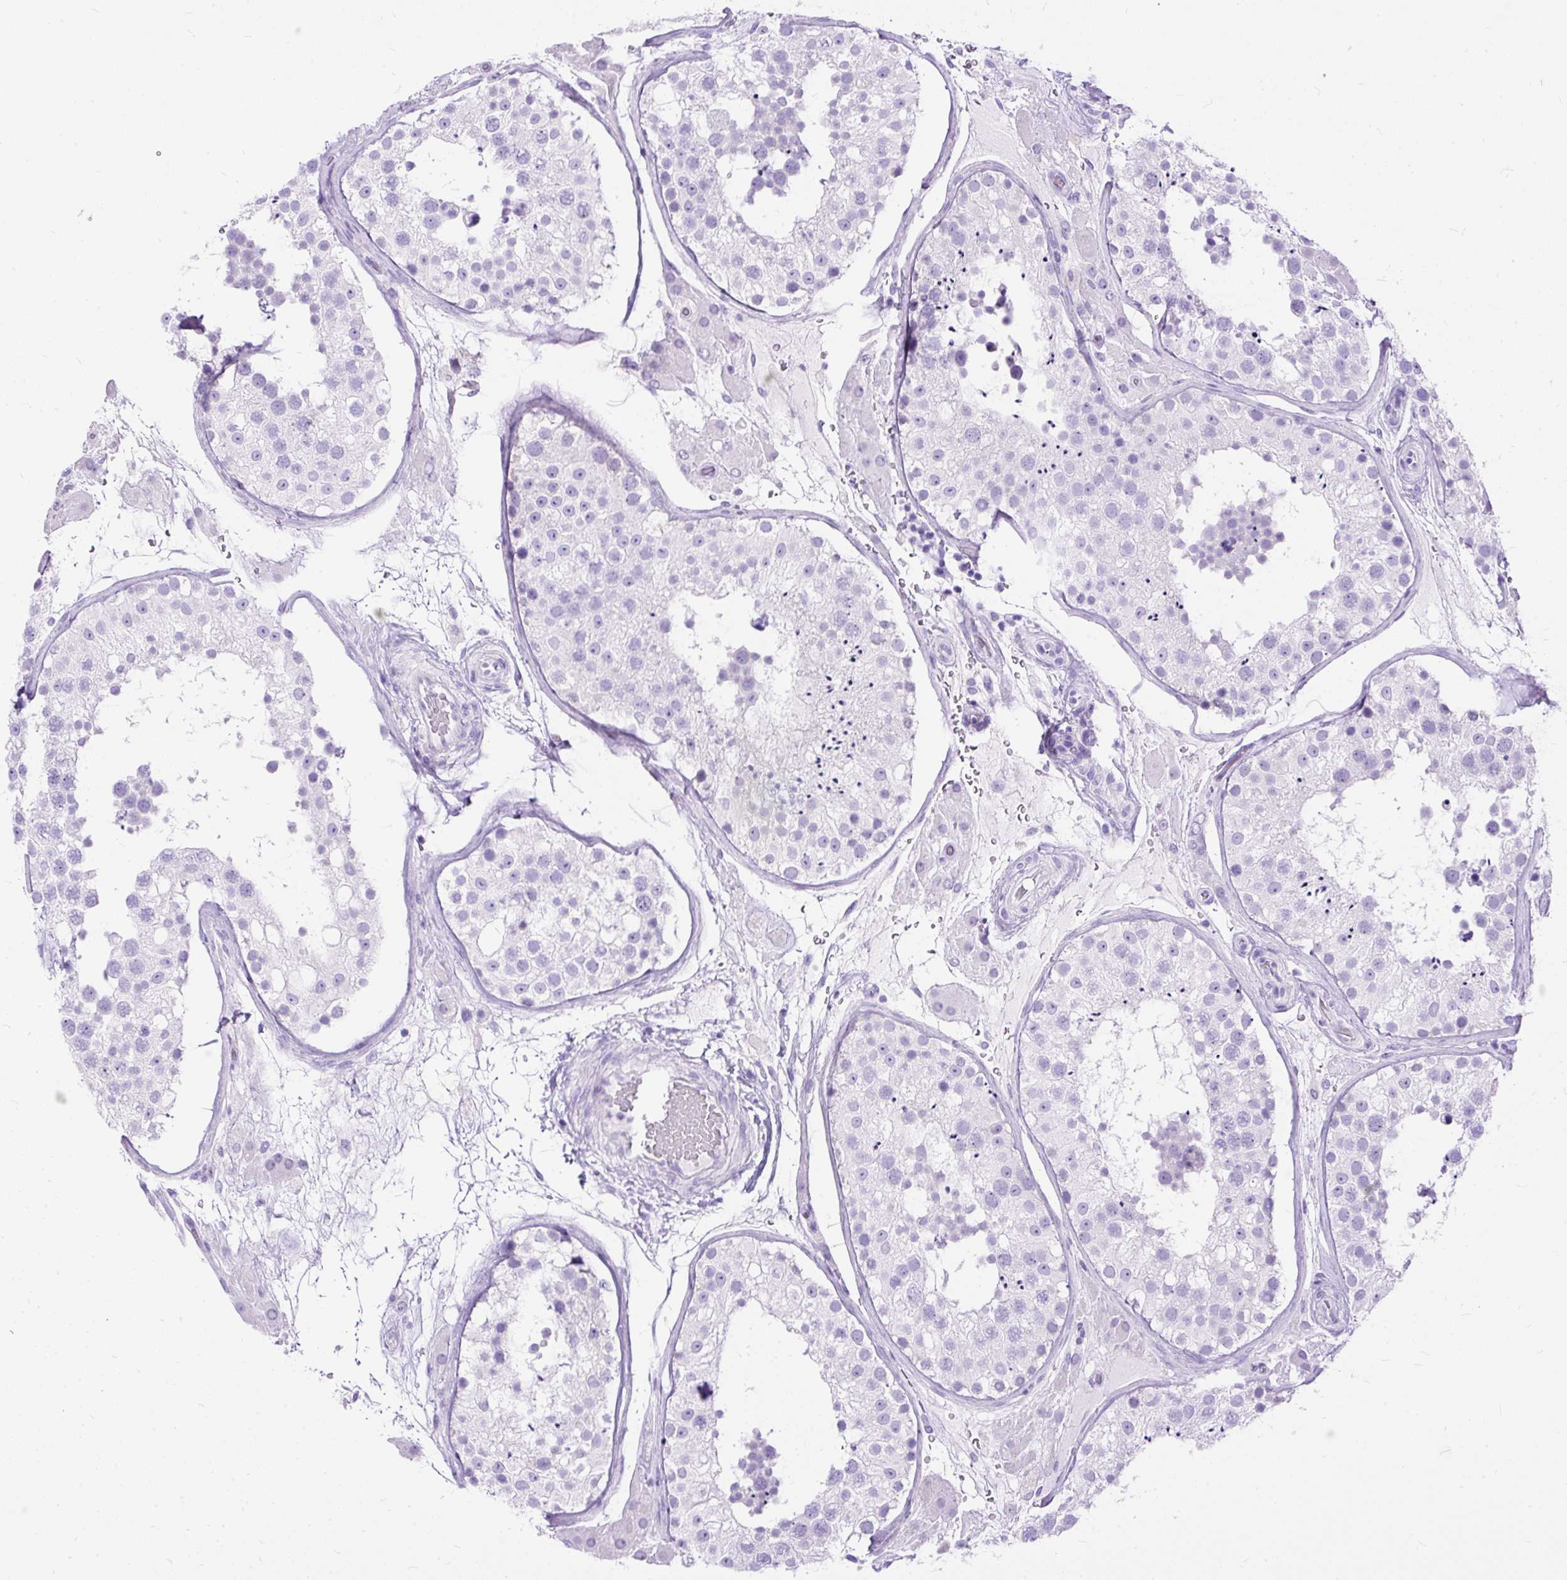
{"staining": {"intensity": "negative", "quantity": "none", "location": "none"}, "tissue": "testis", "cell_type": "Cells in seminiferous ducts", "image_type": "normal", "snomed": [{"axis": "morphology", "description": "Normal tissue, NOS"}, {"axis": "topography", "description": "Testis"}], "caption": "The micrograph exhibits no significant expression in cells in seminiferous ducts of testis. (Brightfield microscopy of DAB IHC at high magnification).", "gene": "HEY1", "patient": {"sex": "male", "age": 26}}